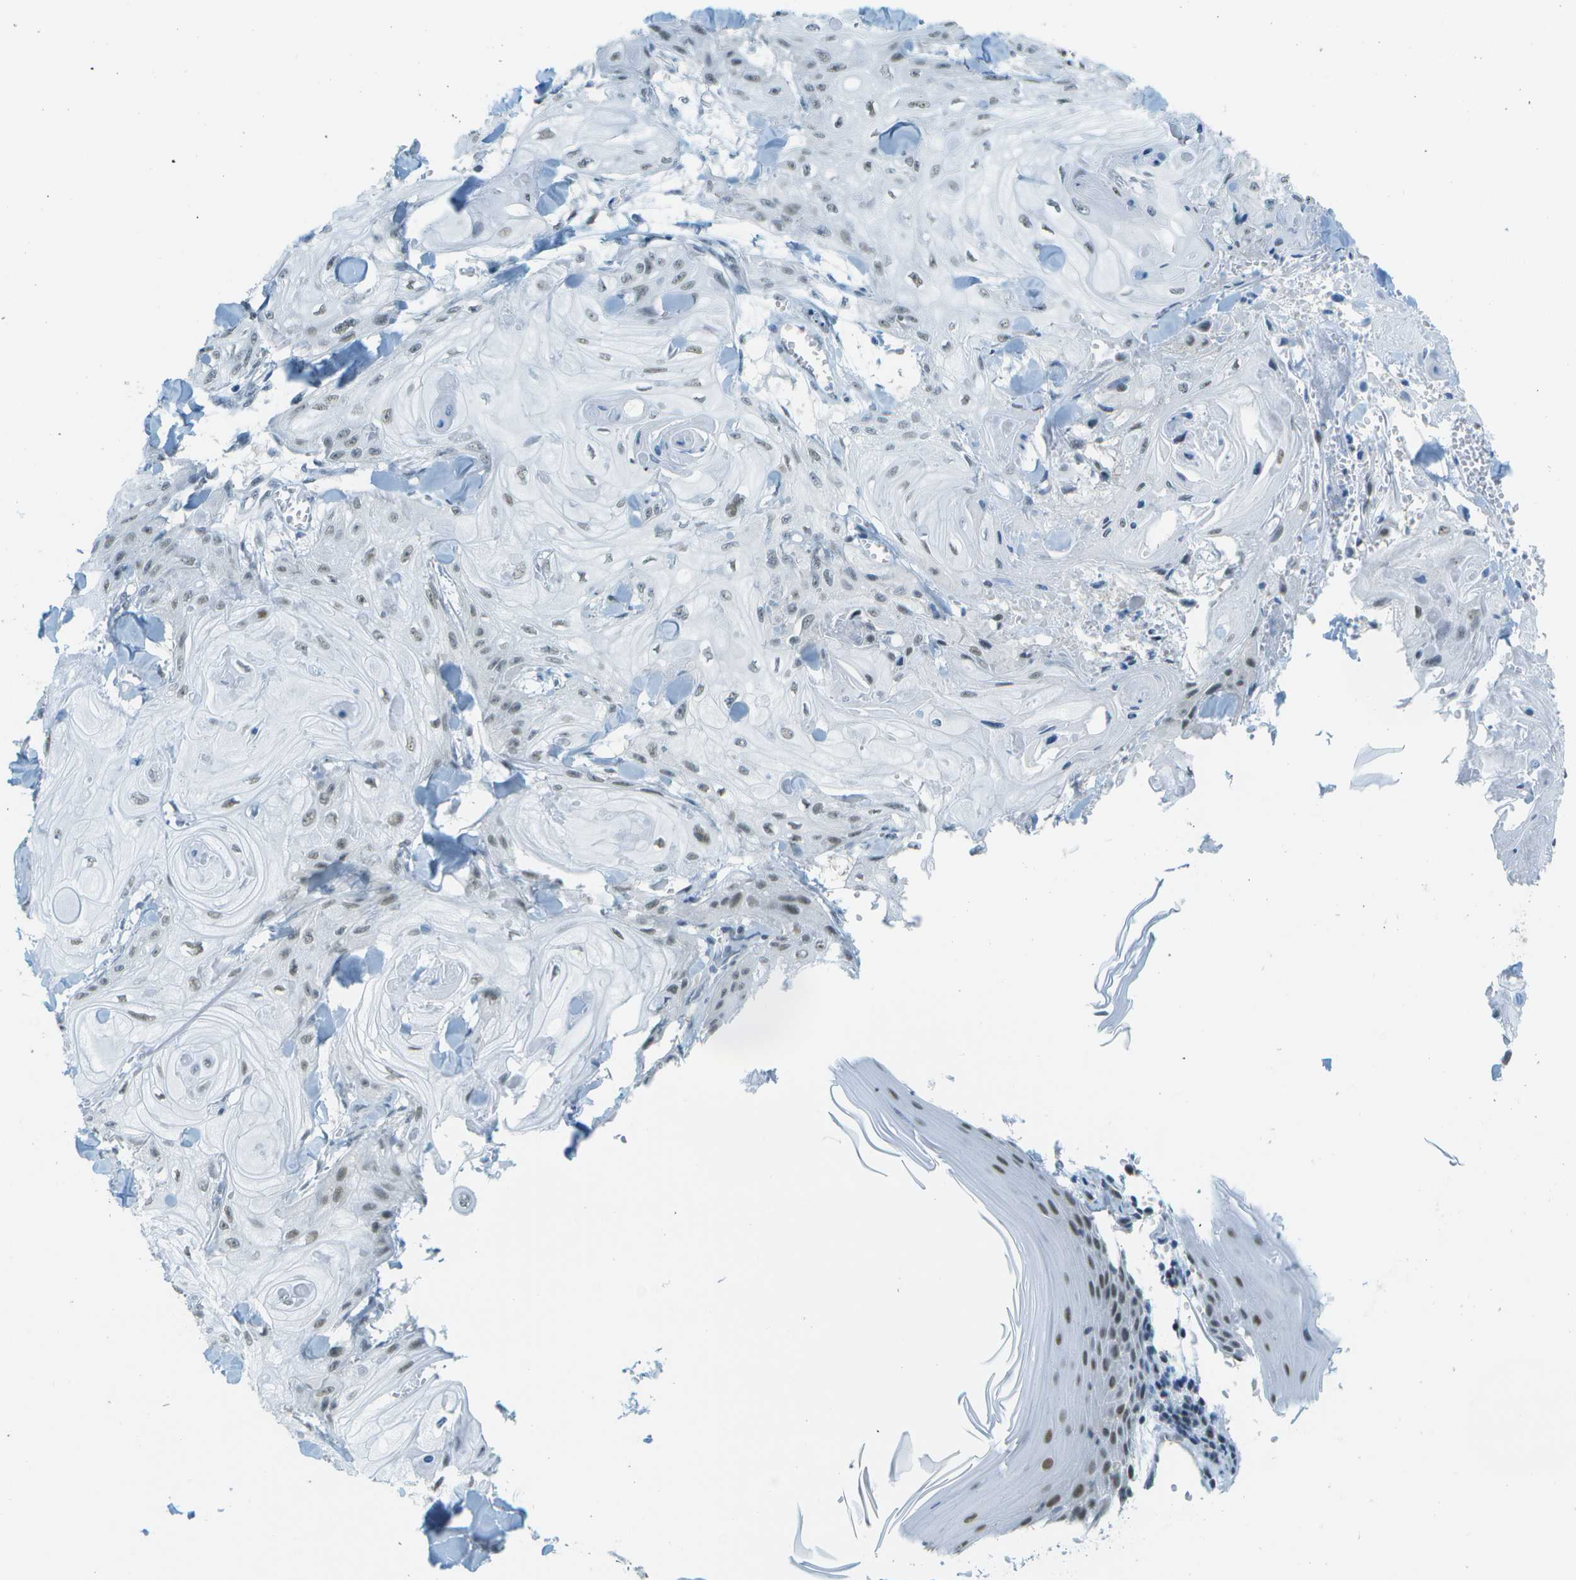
{"staining": {"intensity": "weak", "quantity": "<25%", "location": "nuclear"}, "tissue": "skin cancer", "cell_type": "Tumor cells", "image_type": "cancer", "snomed": [{"axis": "morphology", "description": "Squamous cell carcinoma, NOS"}, {"axis": "topography", "description": "Skin"}], "caption": "Photomicrograph shows no protein expression in tumor cells of skin cancer tissue.", "gene": "NEK11", "patient": {"sex": "male", "age": 74}}